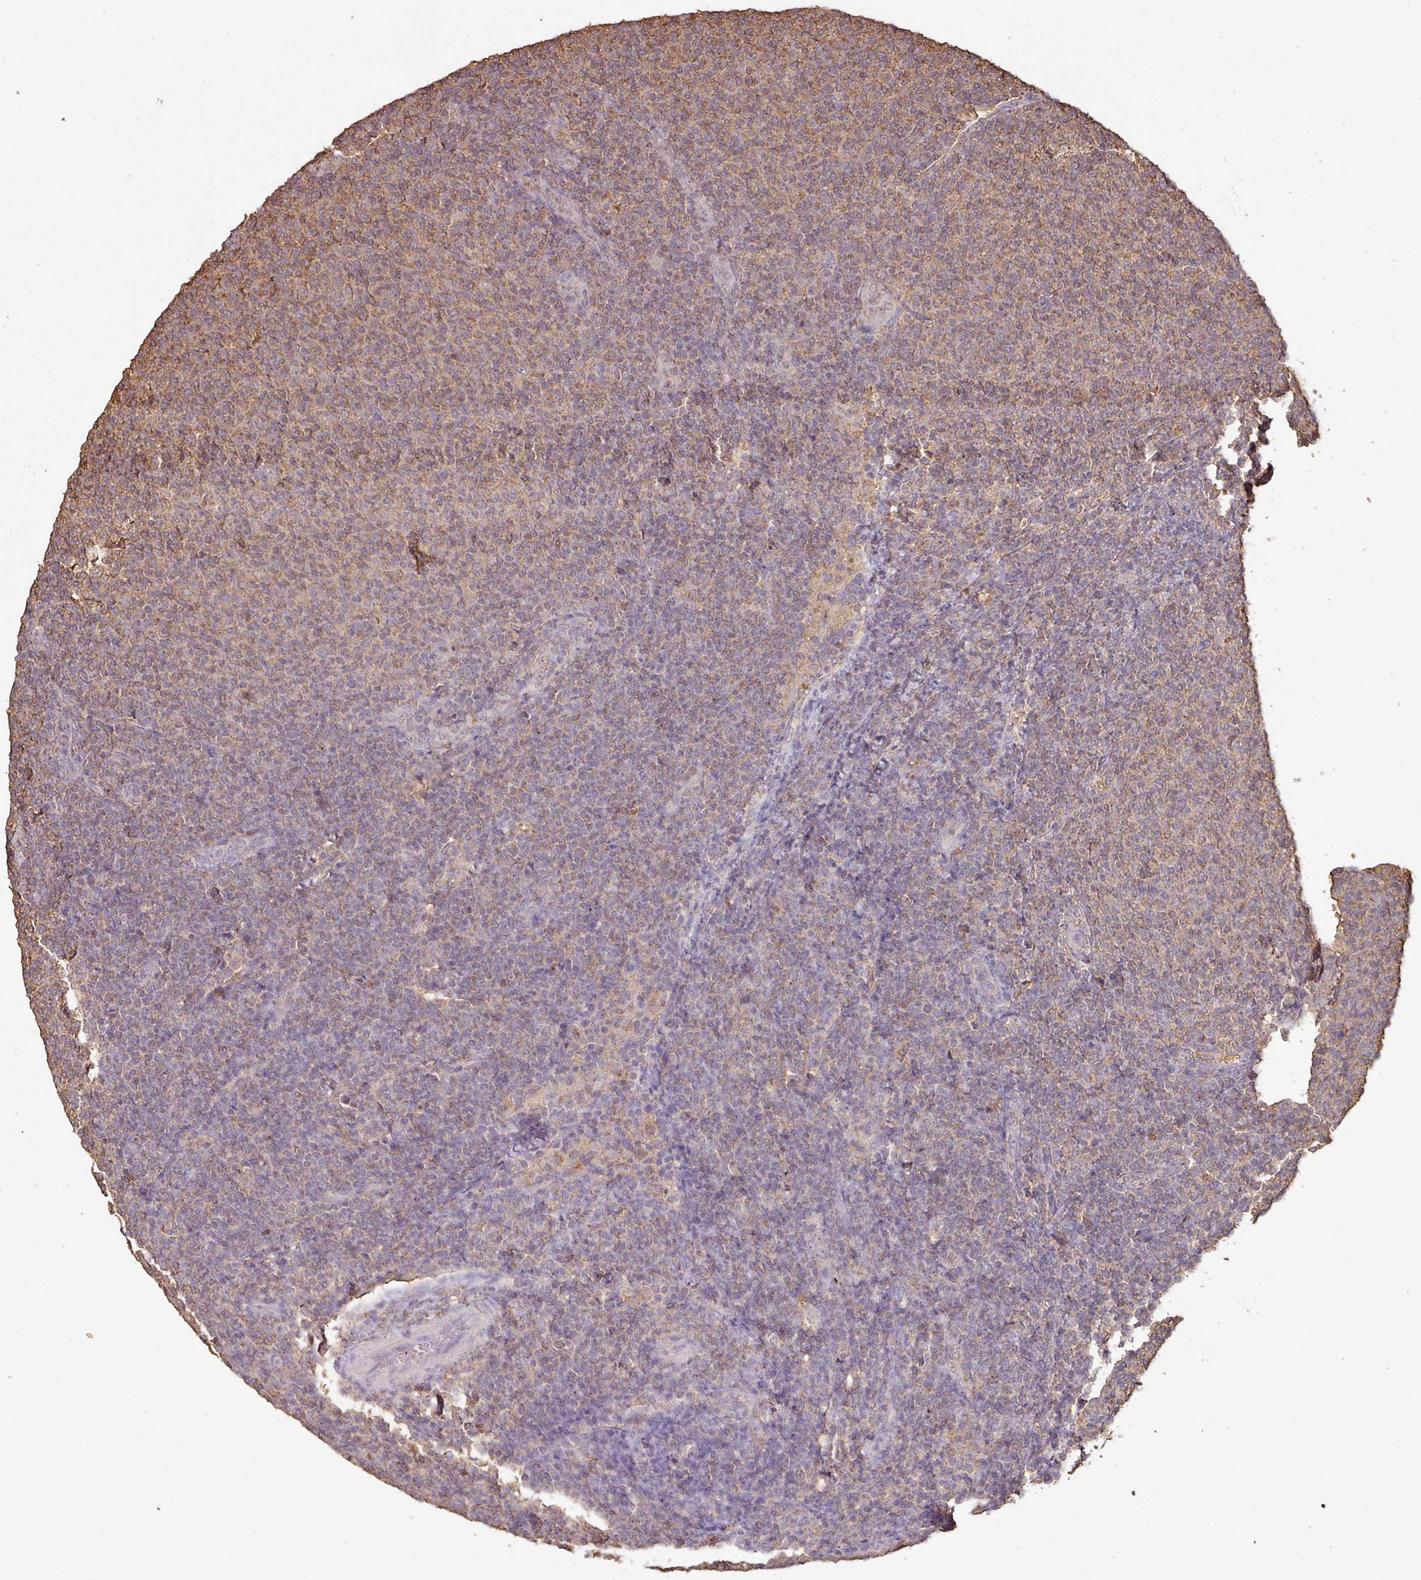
{"staining": {"intensity": "weak", "quantity": "25%-75%", "location": "cytoplasmic/membranous"}, "tissue": "lymphoma", "cell_type": "Tumor cells", "image_type": "cancer", "snomed": [{"axis": "morphology", "description": "Malignant lymphoma, non-Hodgkin's type, Low grade"}, {"axis": "topography", "description": "Lymph node"}], "caption": "Lymphoma stained with a protein marker reveals weak staining in tumor cells.", "gene": "ATAT1", "patient": {"sex": "male", "age": 66}}